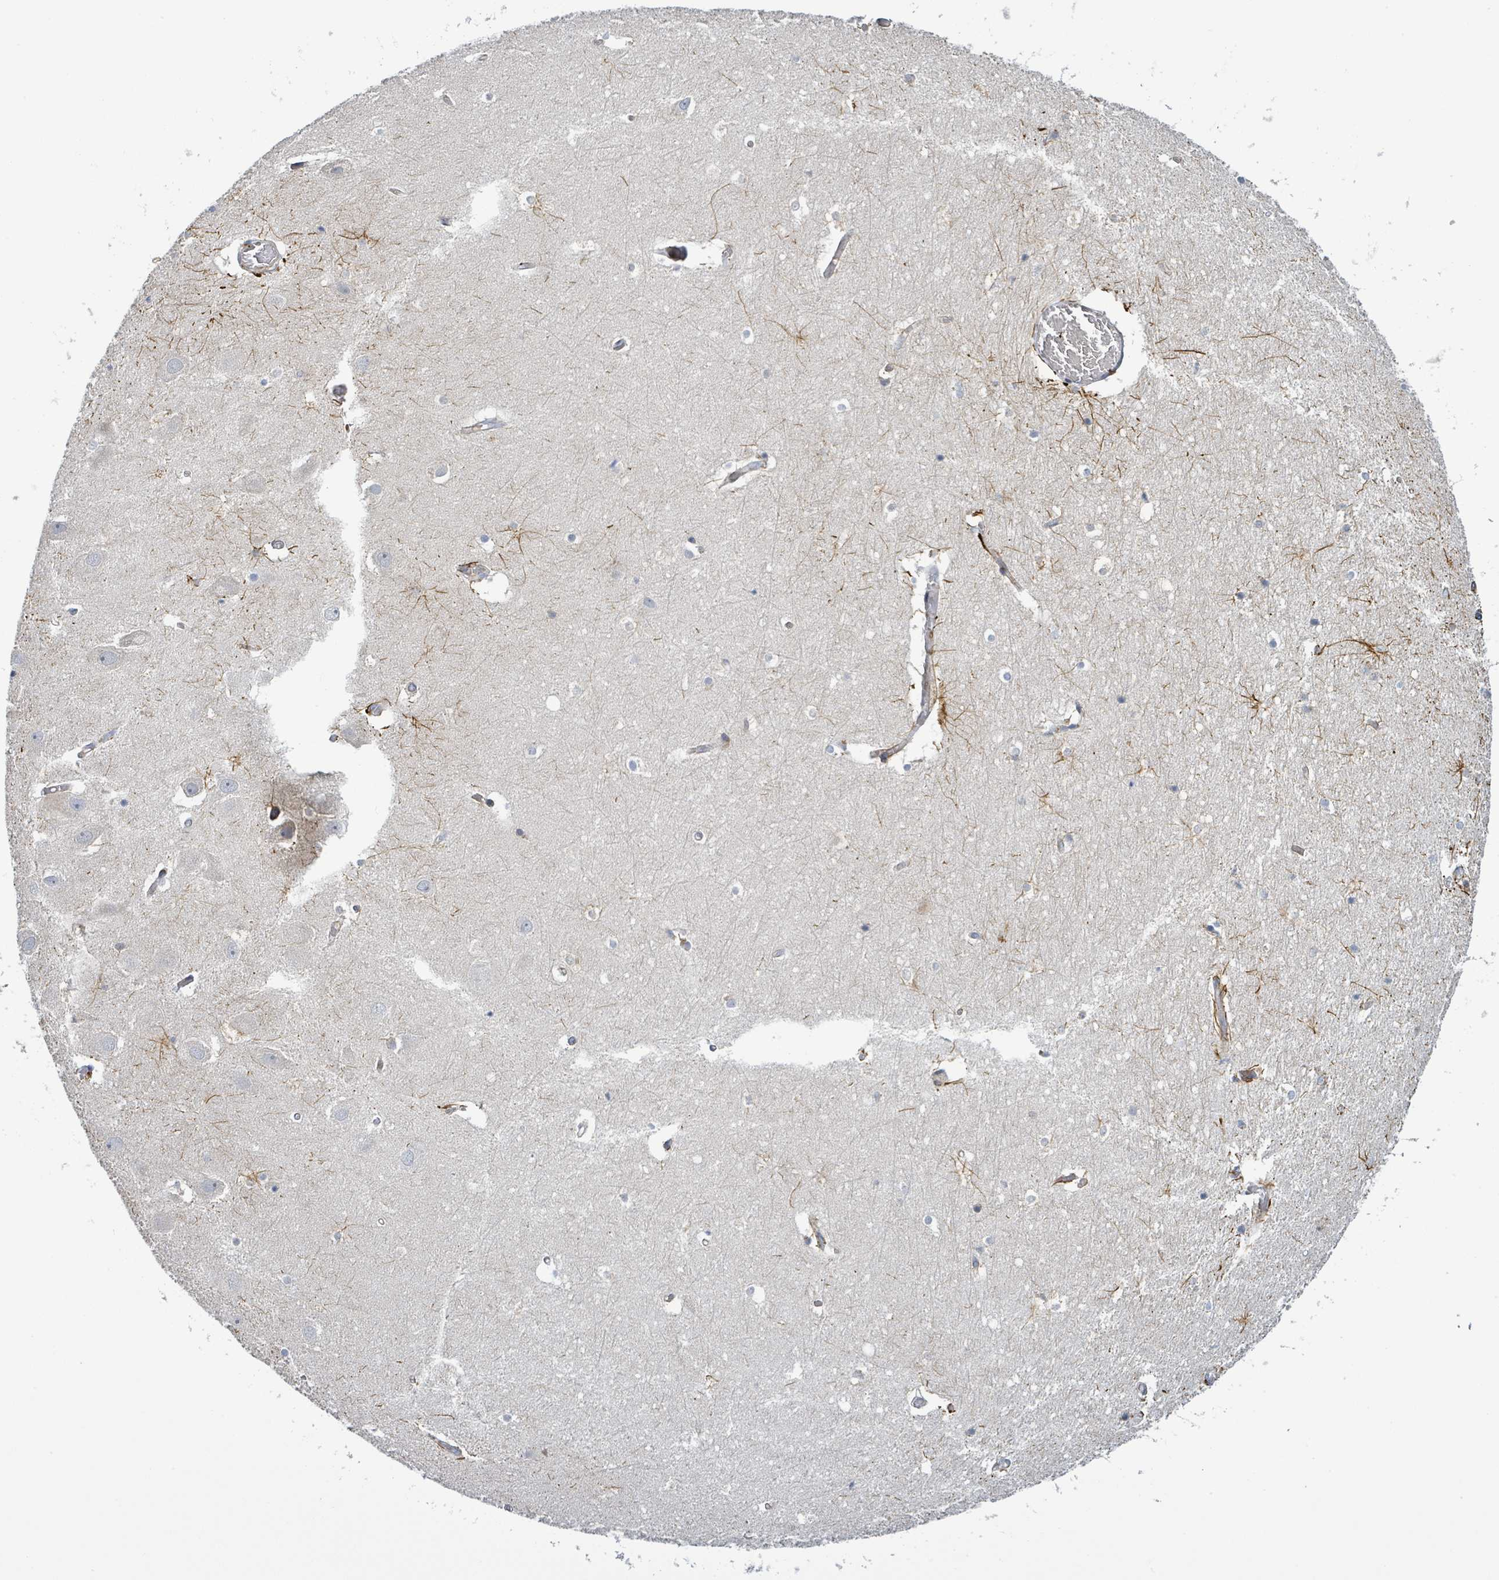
{"staining": {"intensity": "moderate", "quantity": "<25%", "location": "cytoplasmic/membranous"}, "tissue": "hippocampus", "cell_type": "Glial cells", "image_type": "normal", "snomed": [{"axis": "morphology", "description": "Normal tissue, NOS"}, {"axis": "topography", "description": "Hippocampus"}], "caption": "Glial cells show low levels of moderate cytoplasmic/membranous staining in approximately <25% of cells in normal human hippocampus.", "gene": "CFAP210", "patient": {"sex": "female", "age": 52}}